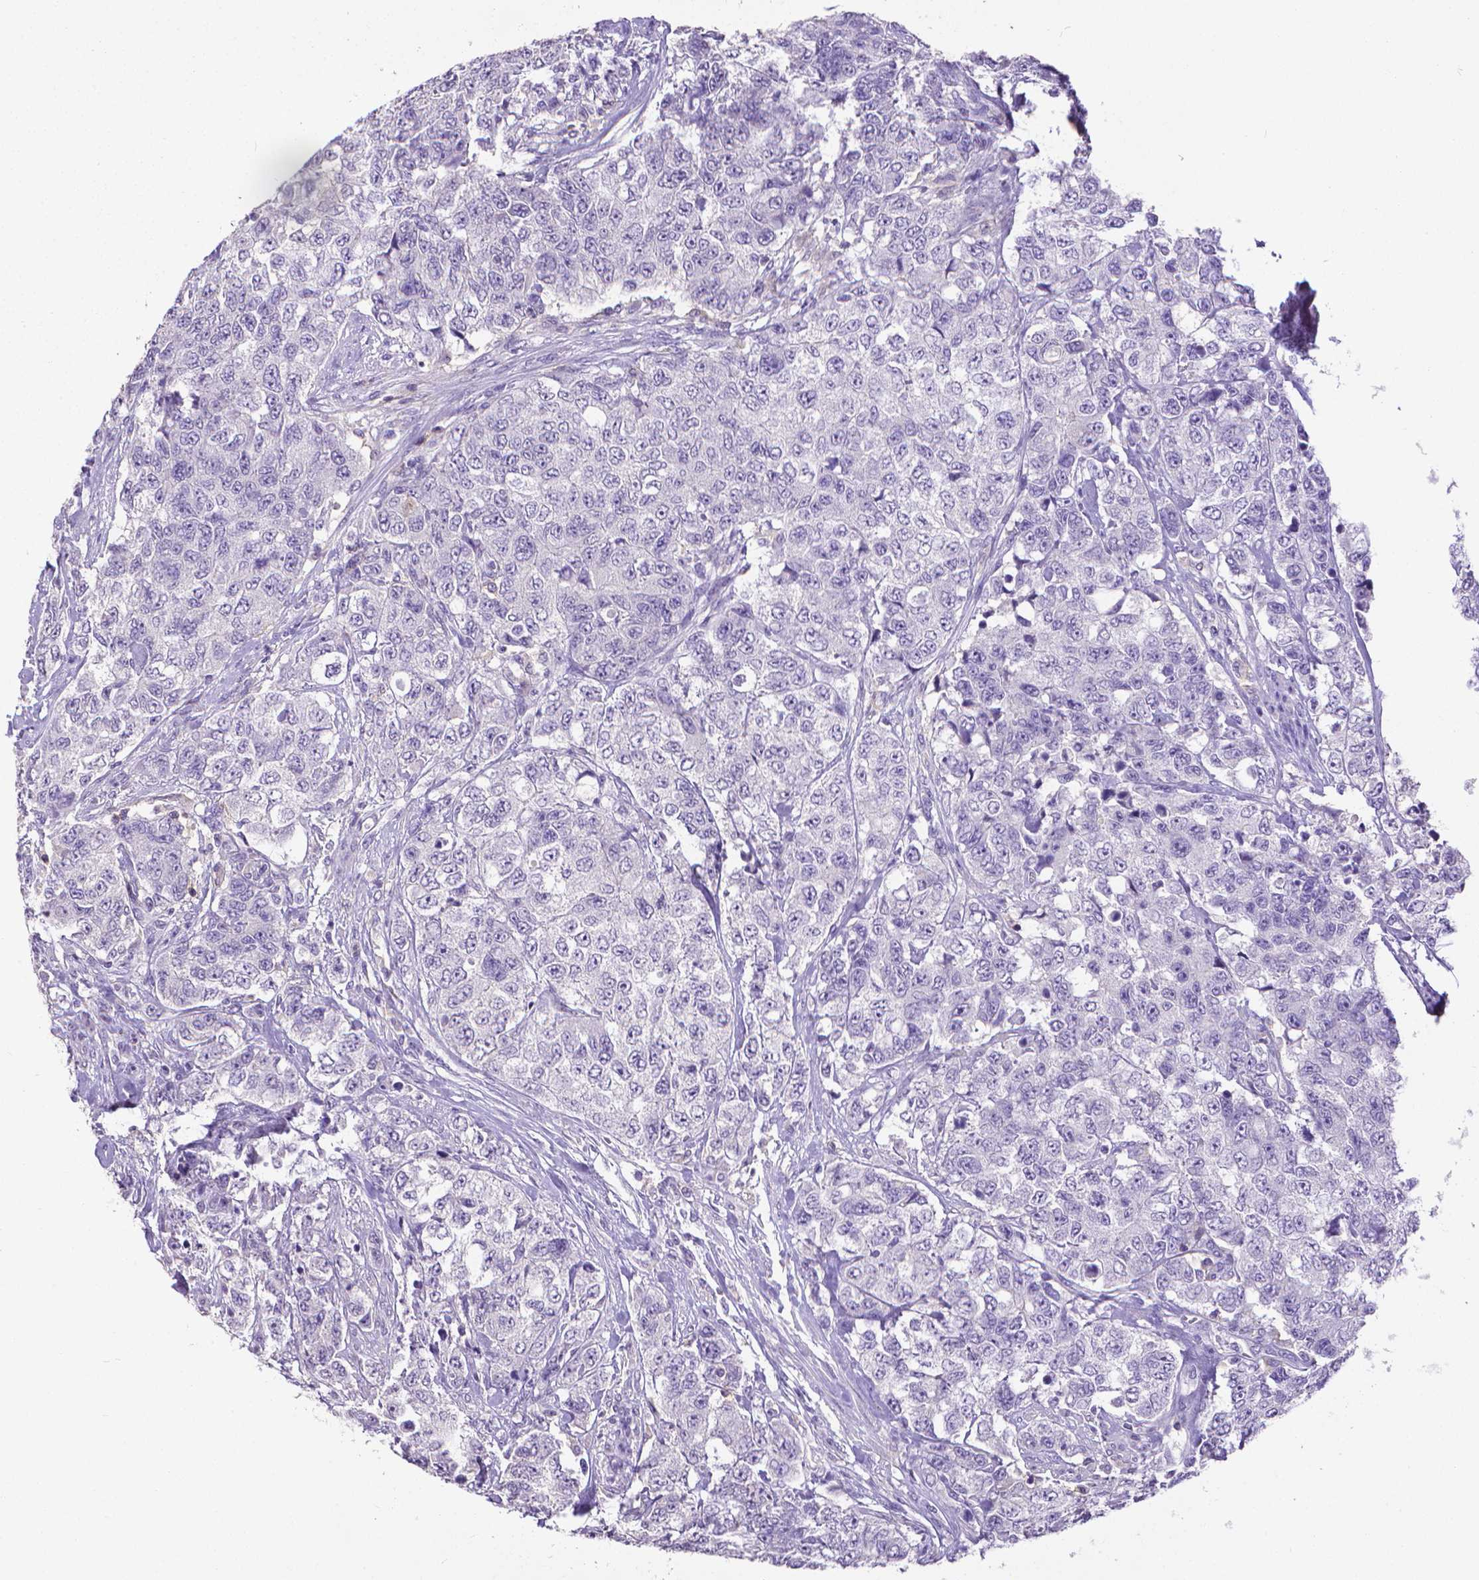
{"staining": {"intensity": "negative", "quantity": "none", "location": "none"}, "tissue": "urothelial cancer", "cell_type": "Tumor cells", "image_type": "cancer", "snomed": [{"axis": "morphology", "description": "Urothelial carcinoma, High grade"}, {"axis": "topography", "description": "Urinary bladder"}], "caption": "Urothelial cancer was stained to show a protein in brown. There is no significant positivity in tumor cells. The staining is performed using DAB (3,3'-diaminobenzidine) brown chromogen with nuclei counter-stained in using hematoxylin.", "gene": "CD4", "patient": {"sex": "female", "age": 78}}